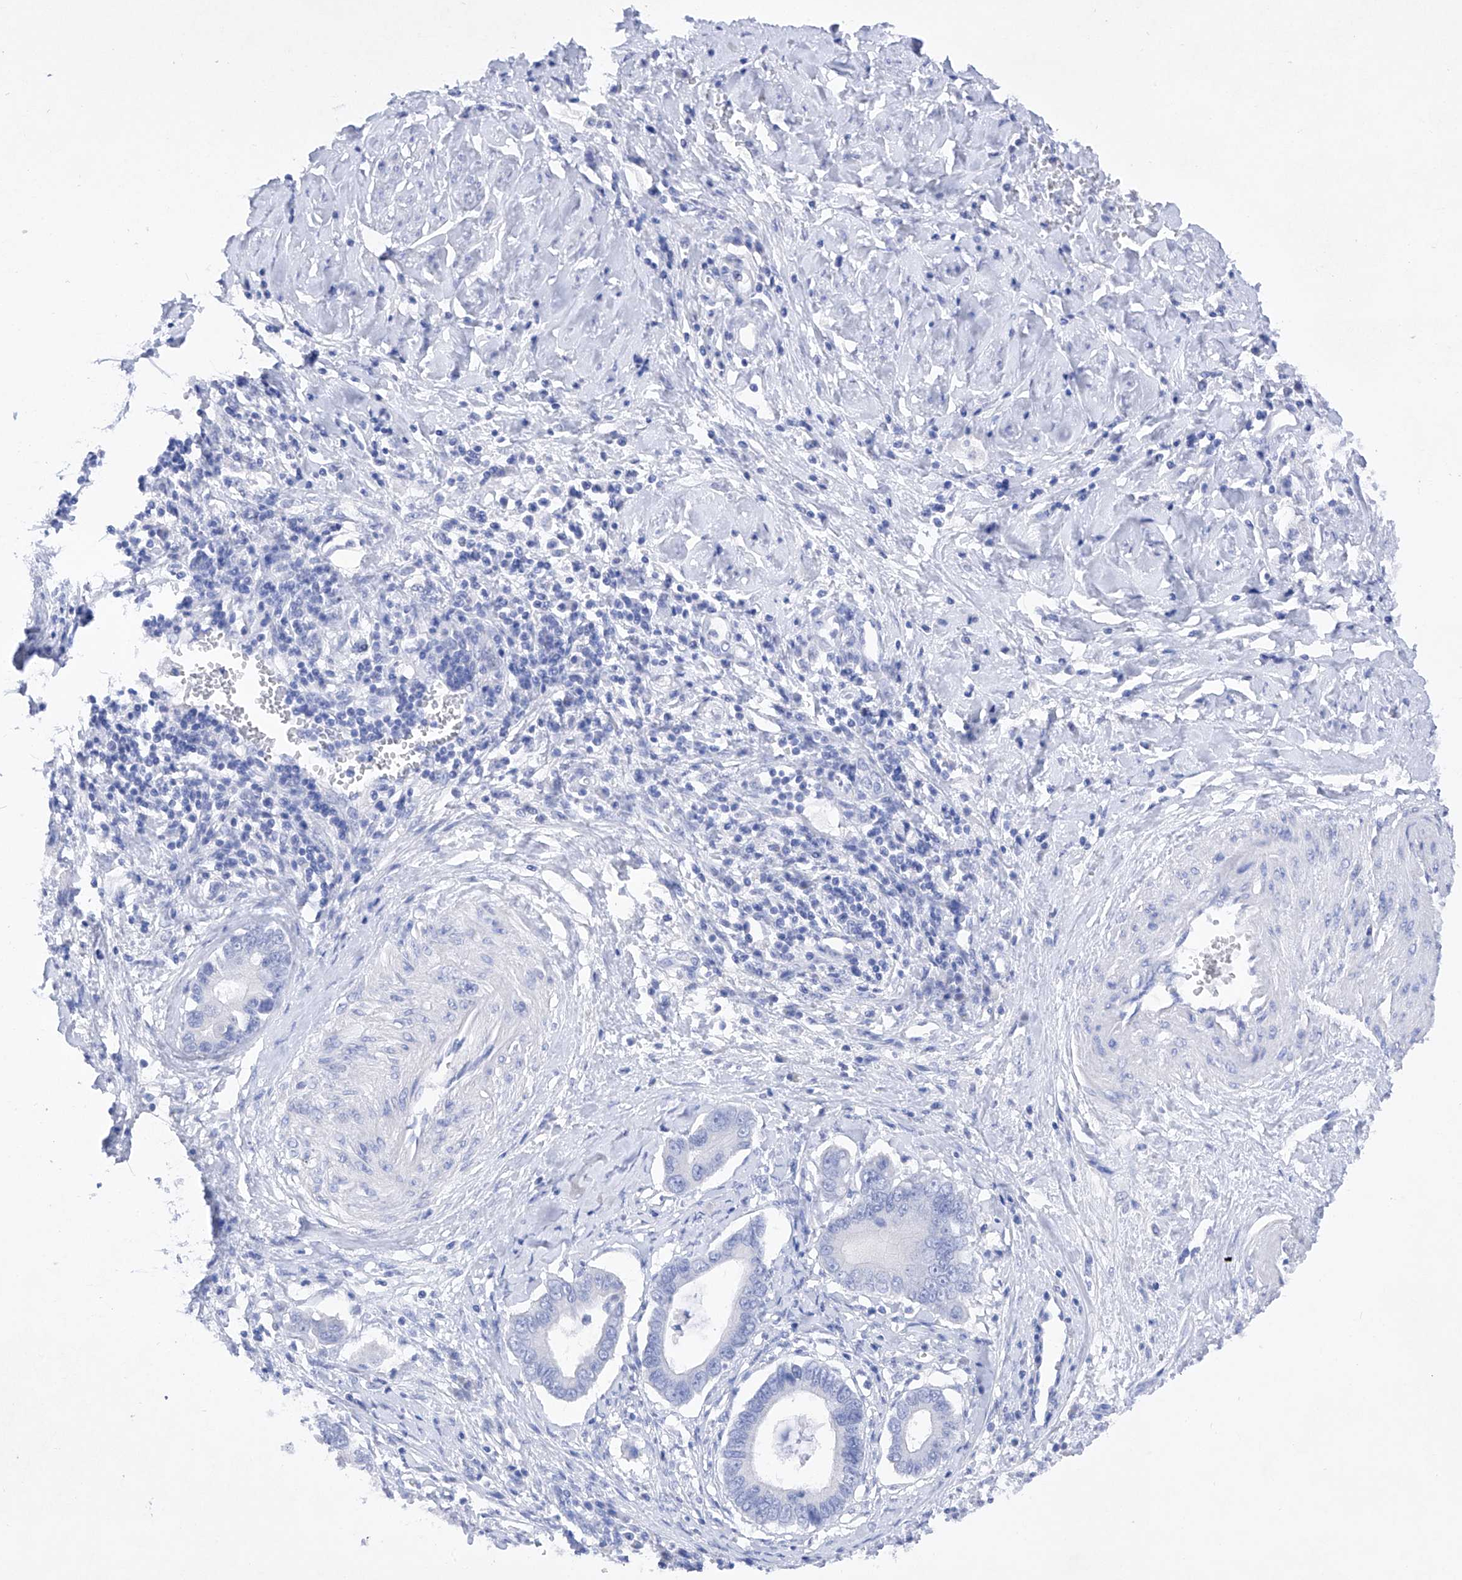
{"staining": {"intensity": "negative", "quantity": "none", "location": "none"}, "tissue": "cervical cancer", "cell_type": "Tumor cells", "image_type": "cancer", "snomed": [{"axis": "morphology", "description": "Adenocarcinoma, NOS"}, {"axis": "topography", "description": "Cervix"}], "caption": "High magnification brightfield microscopy of cervical cancer stained with DAB (3,3'-diaminobenzidine) (brown) and counterstained with hematoxylin (blue): tumor cells show no significant expression.", "gene": "BARX2", "patient": {"sex": "female", "age": 44}}